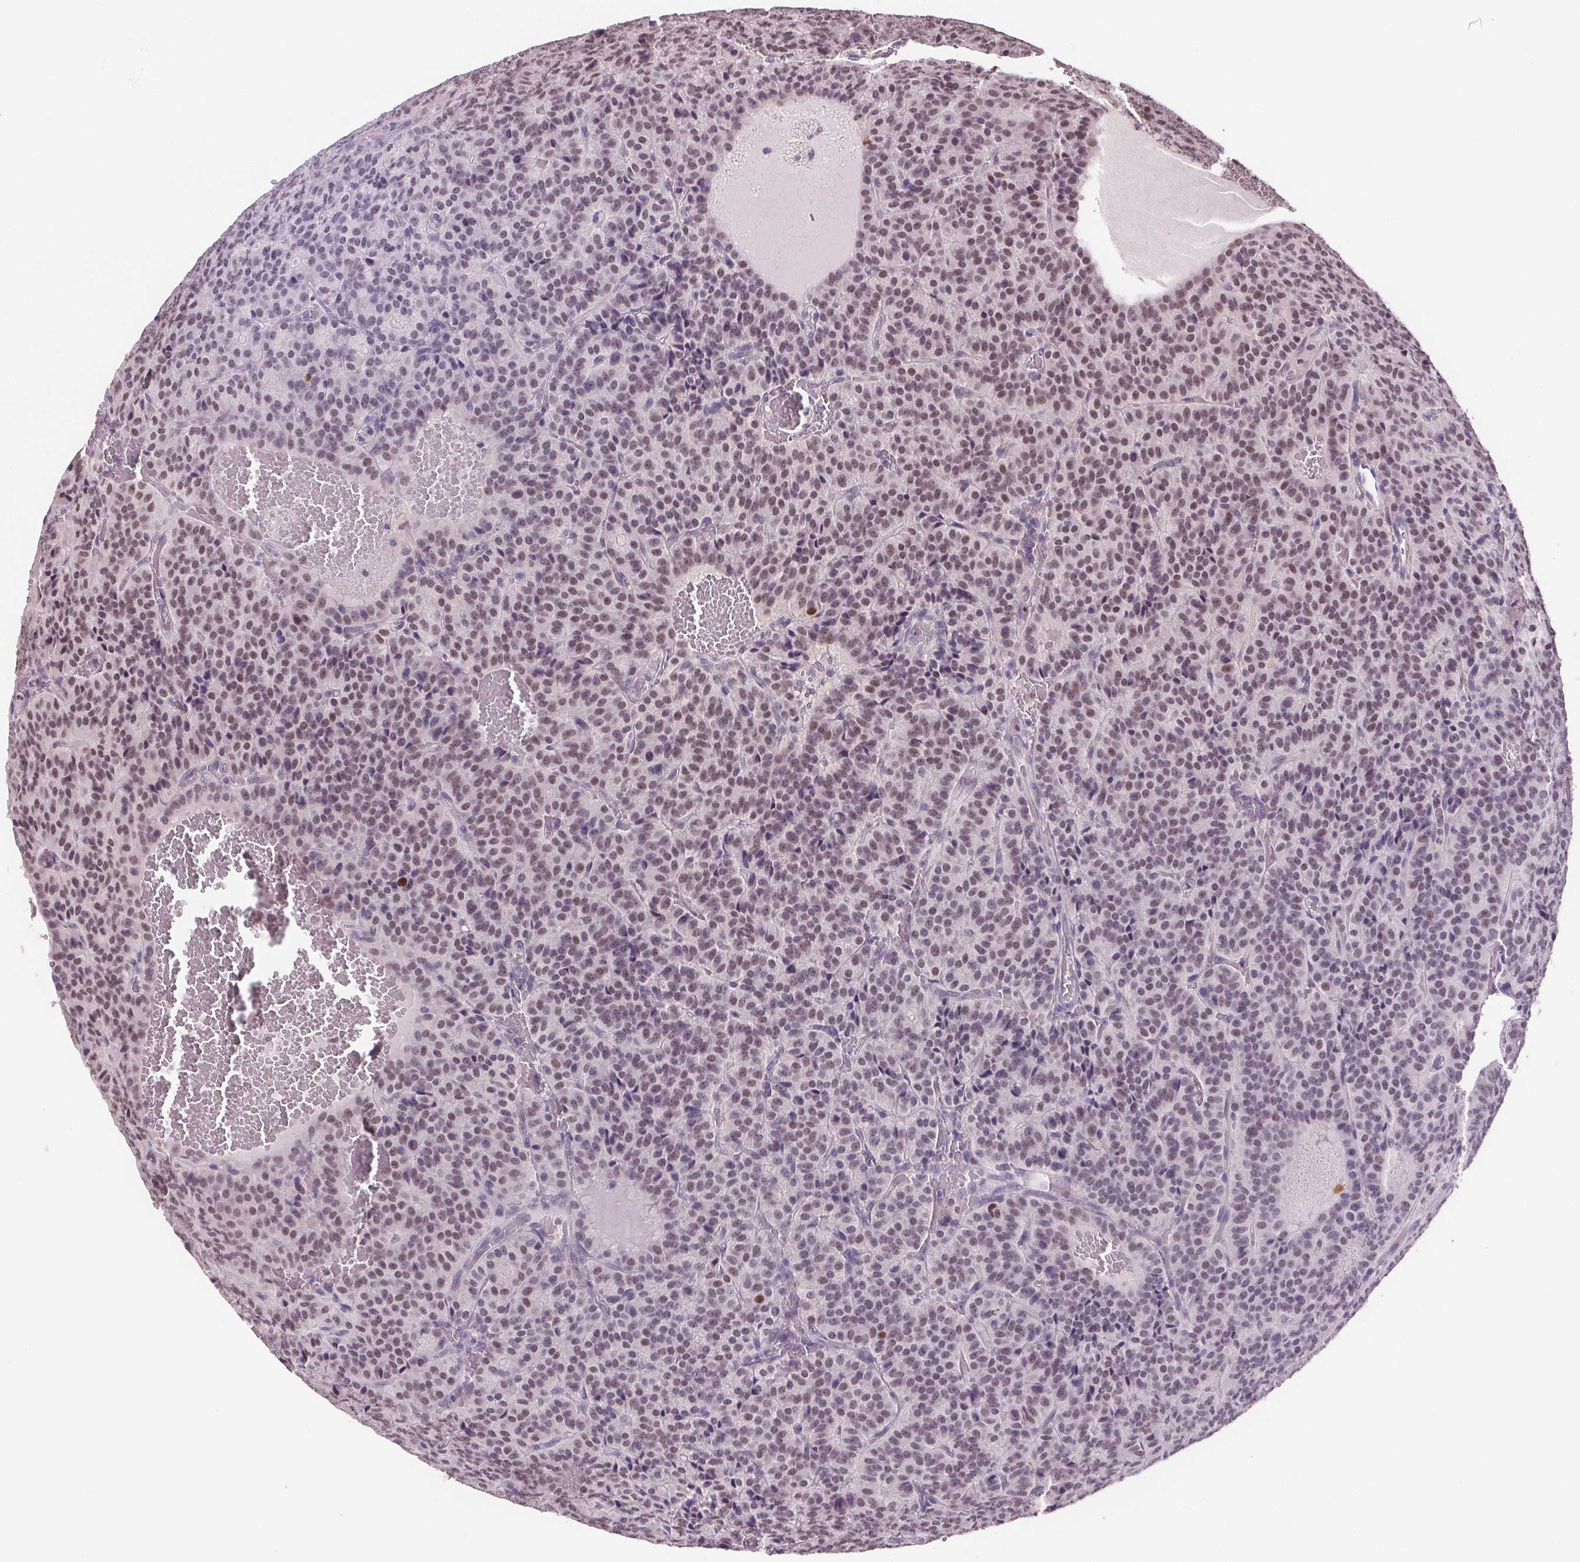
{"staining": {"intensity": "weak", "quantity": "25%-75%", "location": "nuclear"}, "tissue": "carcinoid", "cell_type": "Tumor cells", "image_type": "cancer", "snomed": [{"axis": "morphology", "description": "Carcinoid, malignant, NOS"}, {"axis": "topography", "description": "Lung"}], "caption": "Carcinoid (malignant) was stained to show a protein in brown. There is low levels of weak nuclear positivity in about 25%-75% of tumor cells.", "gene": "CENPF", "patient": {"sex": "male", "age": 70}}